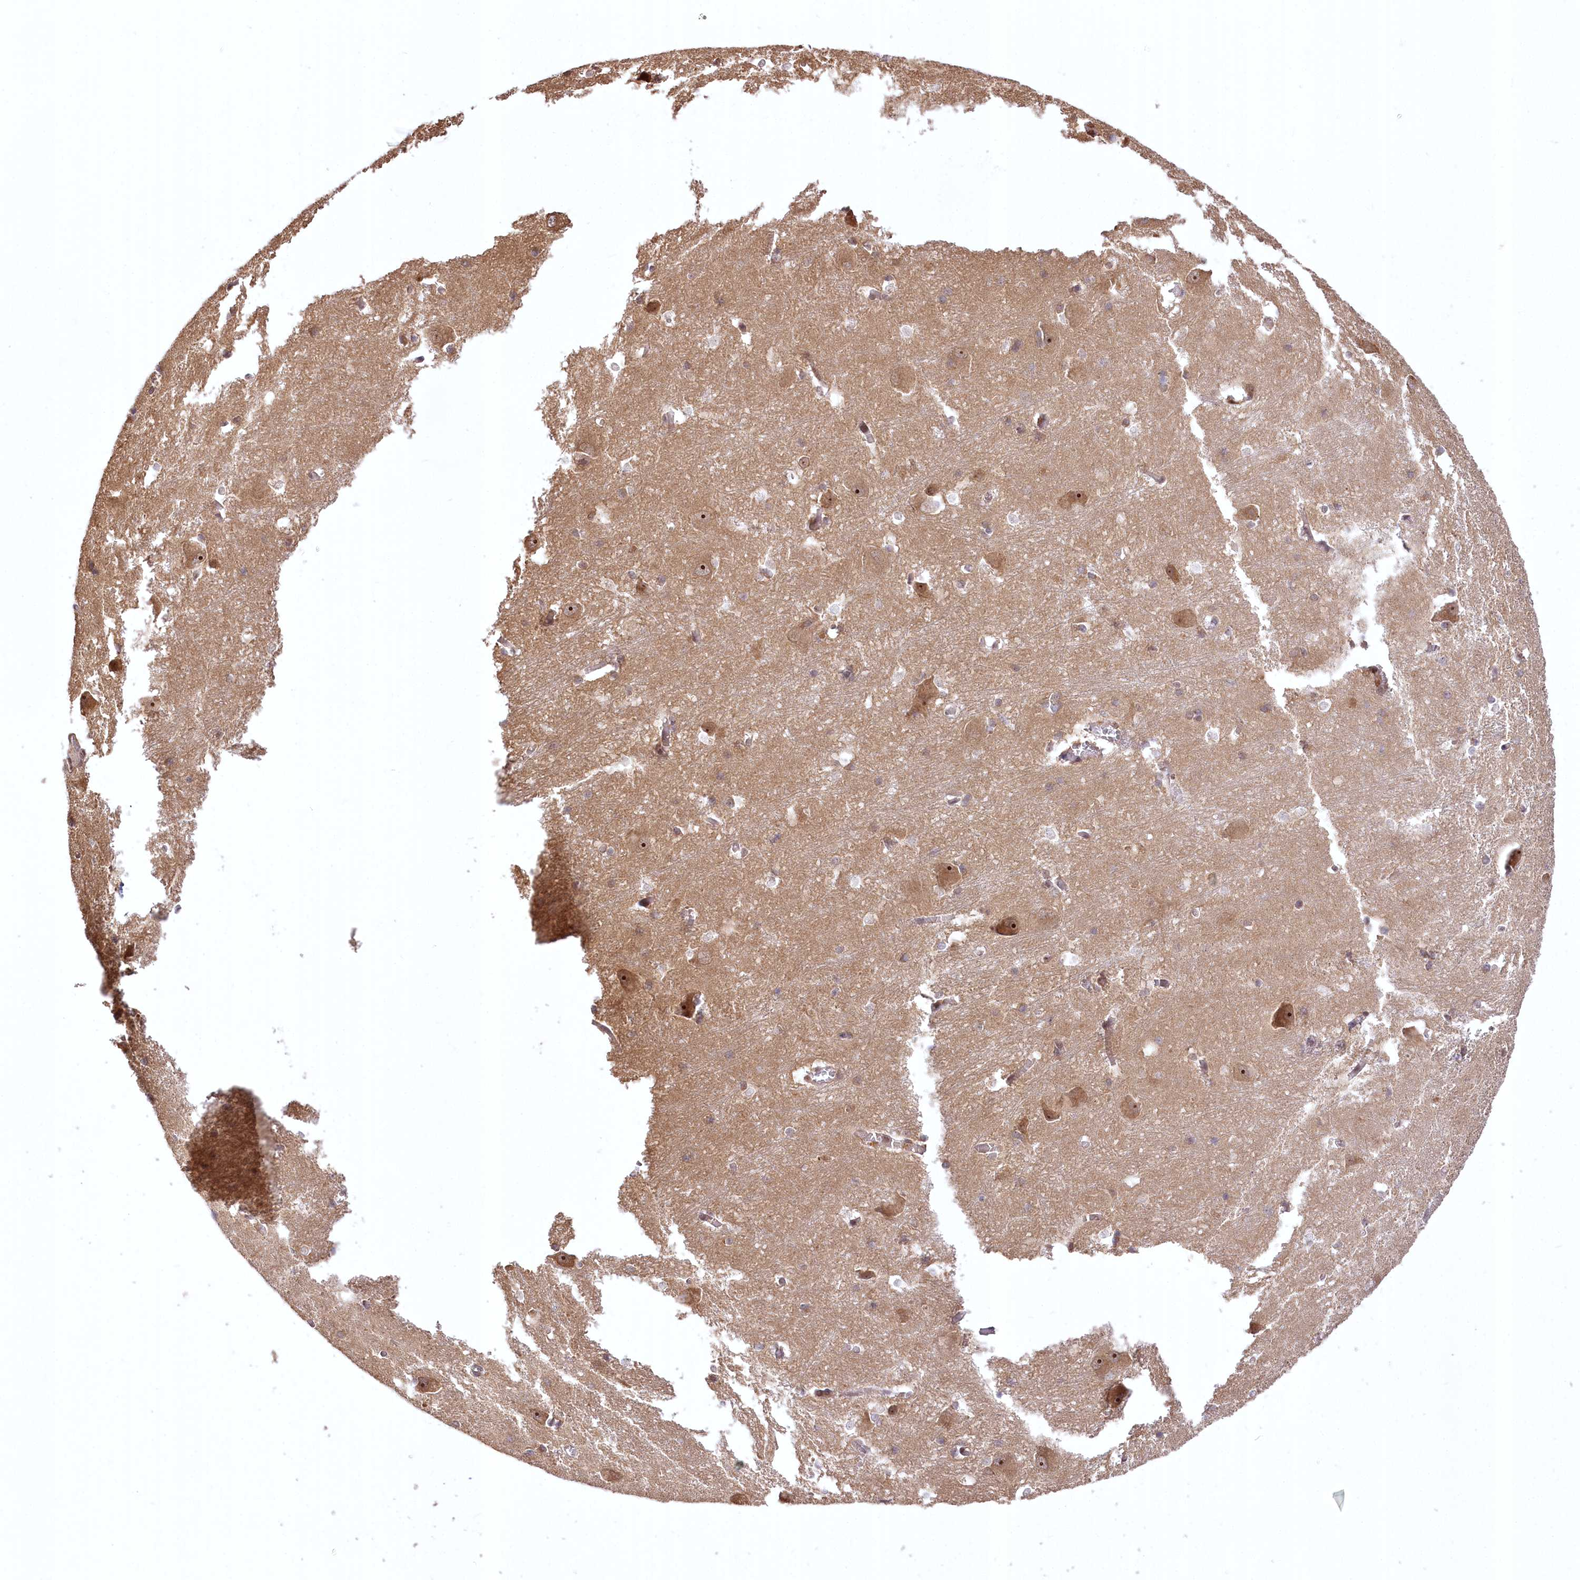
{"staining": {"intensity": "moderate", "quantity": "25%-75%", "location": "cytoplasmic/membranous,nuclear"}, "tissue": "caudate", "cell_type": "Glial cells", "image_type": "normal", "snomed": [{"axis": "morphology", "description": "Normal tissue, NOS"}, {"axis": "topography", "description": "Lateral ventricle wall"}], "caption": "Caudate stained for a protein (brown) shows moderate cytoplasmic/membranous,nuclear positive expression in approximately 25%-75% of glial cells.", "gene": "SERGEF", "patient": {"sex": "male", "age": 37}}